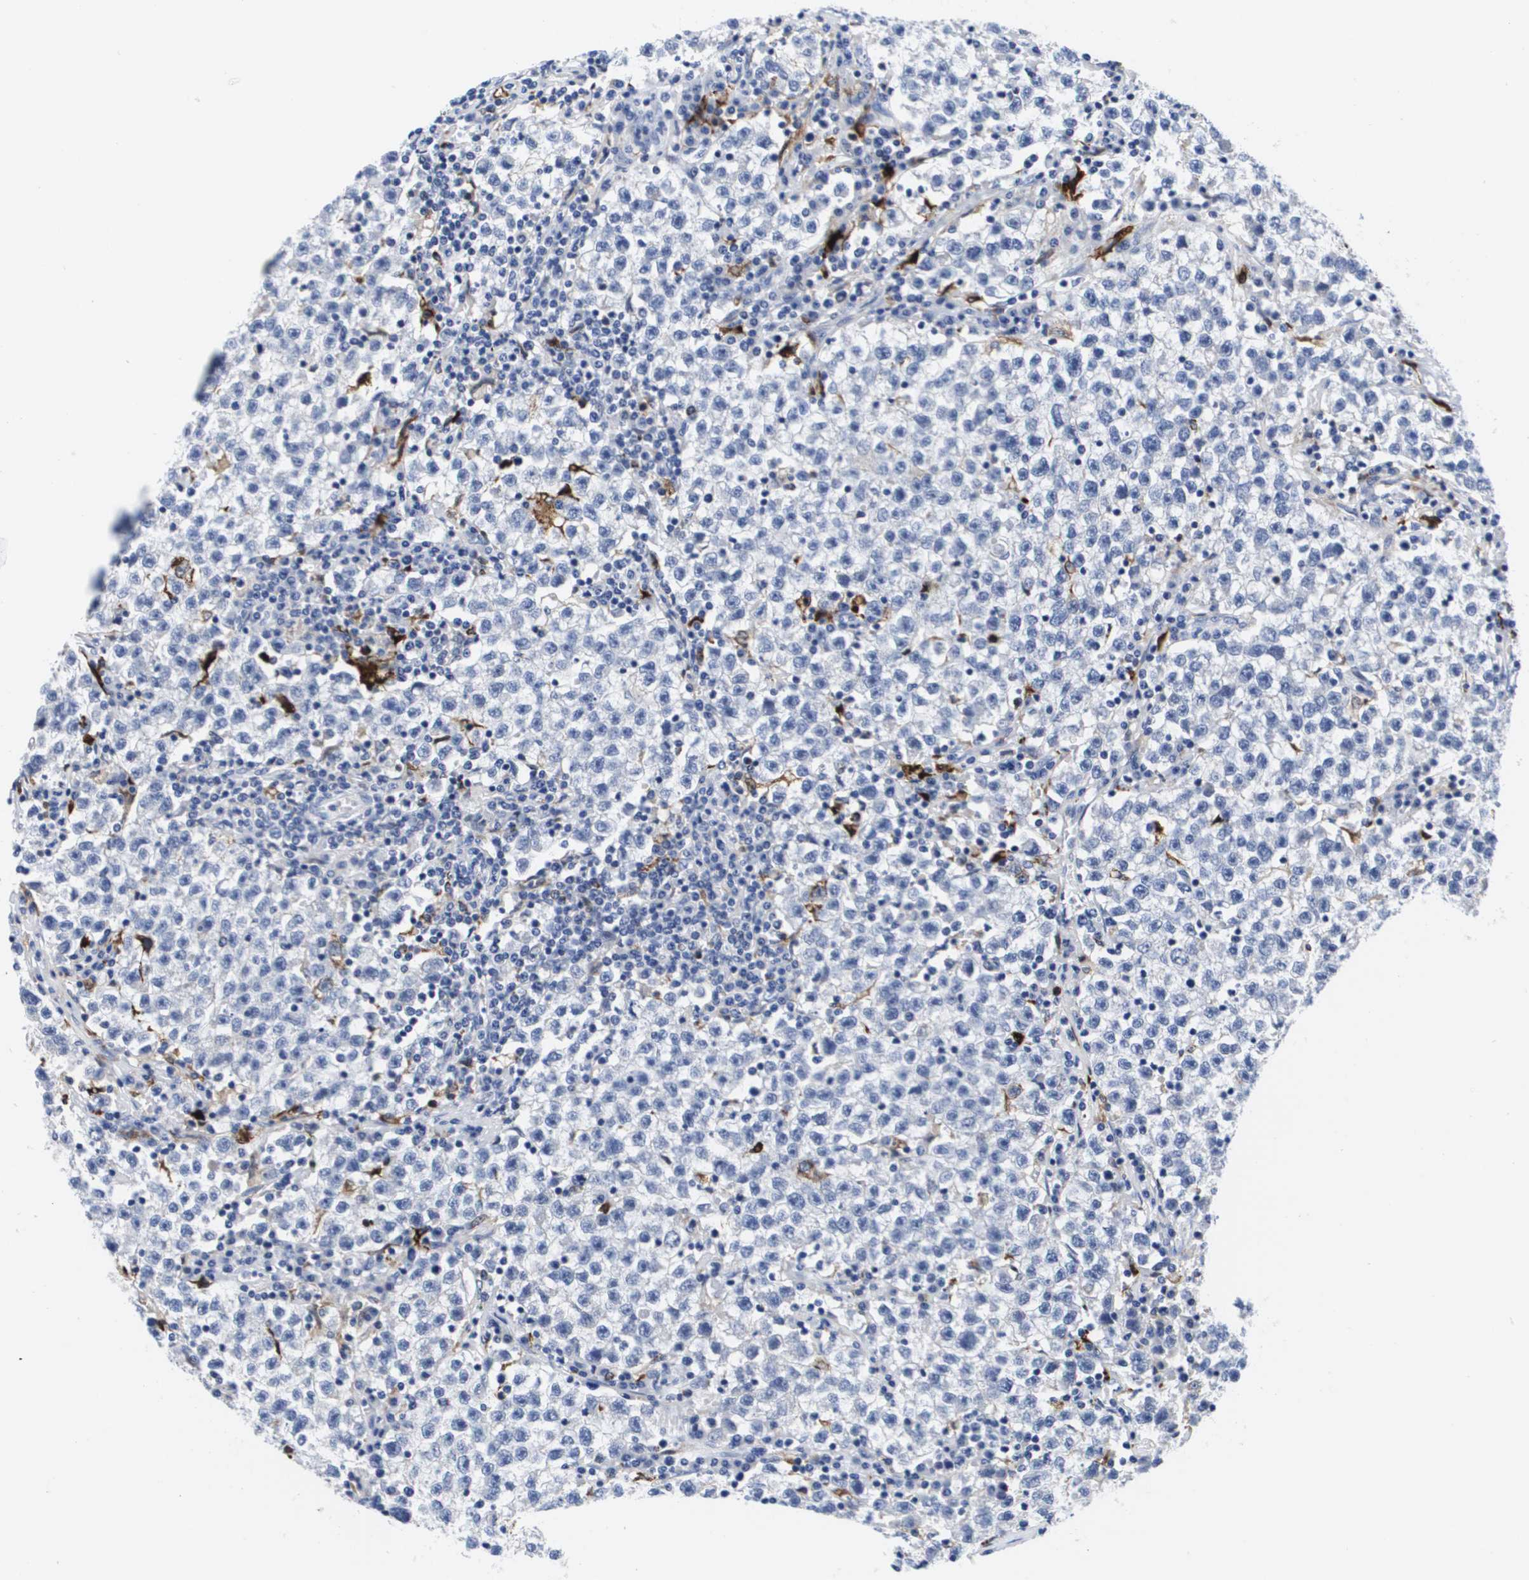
{"staining": {"intensity": "negative", "quantity": "none", "location": "none"}, "tissue": "testis cancer", "cell_type": "Tumor cells", "image_type": "cancer", "snomed": [{"axis": "morphology", "description": "Seminoma, NOS"}, {"axis": "topography", "description": "Testis"}], "caption": "Protein analysis of seminoma (testis) exhibits no significant expression in tumor cells.", "gene": "HMOX1", "patient": {"sex": "male", "age": 22}}